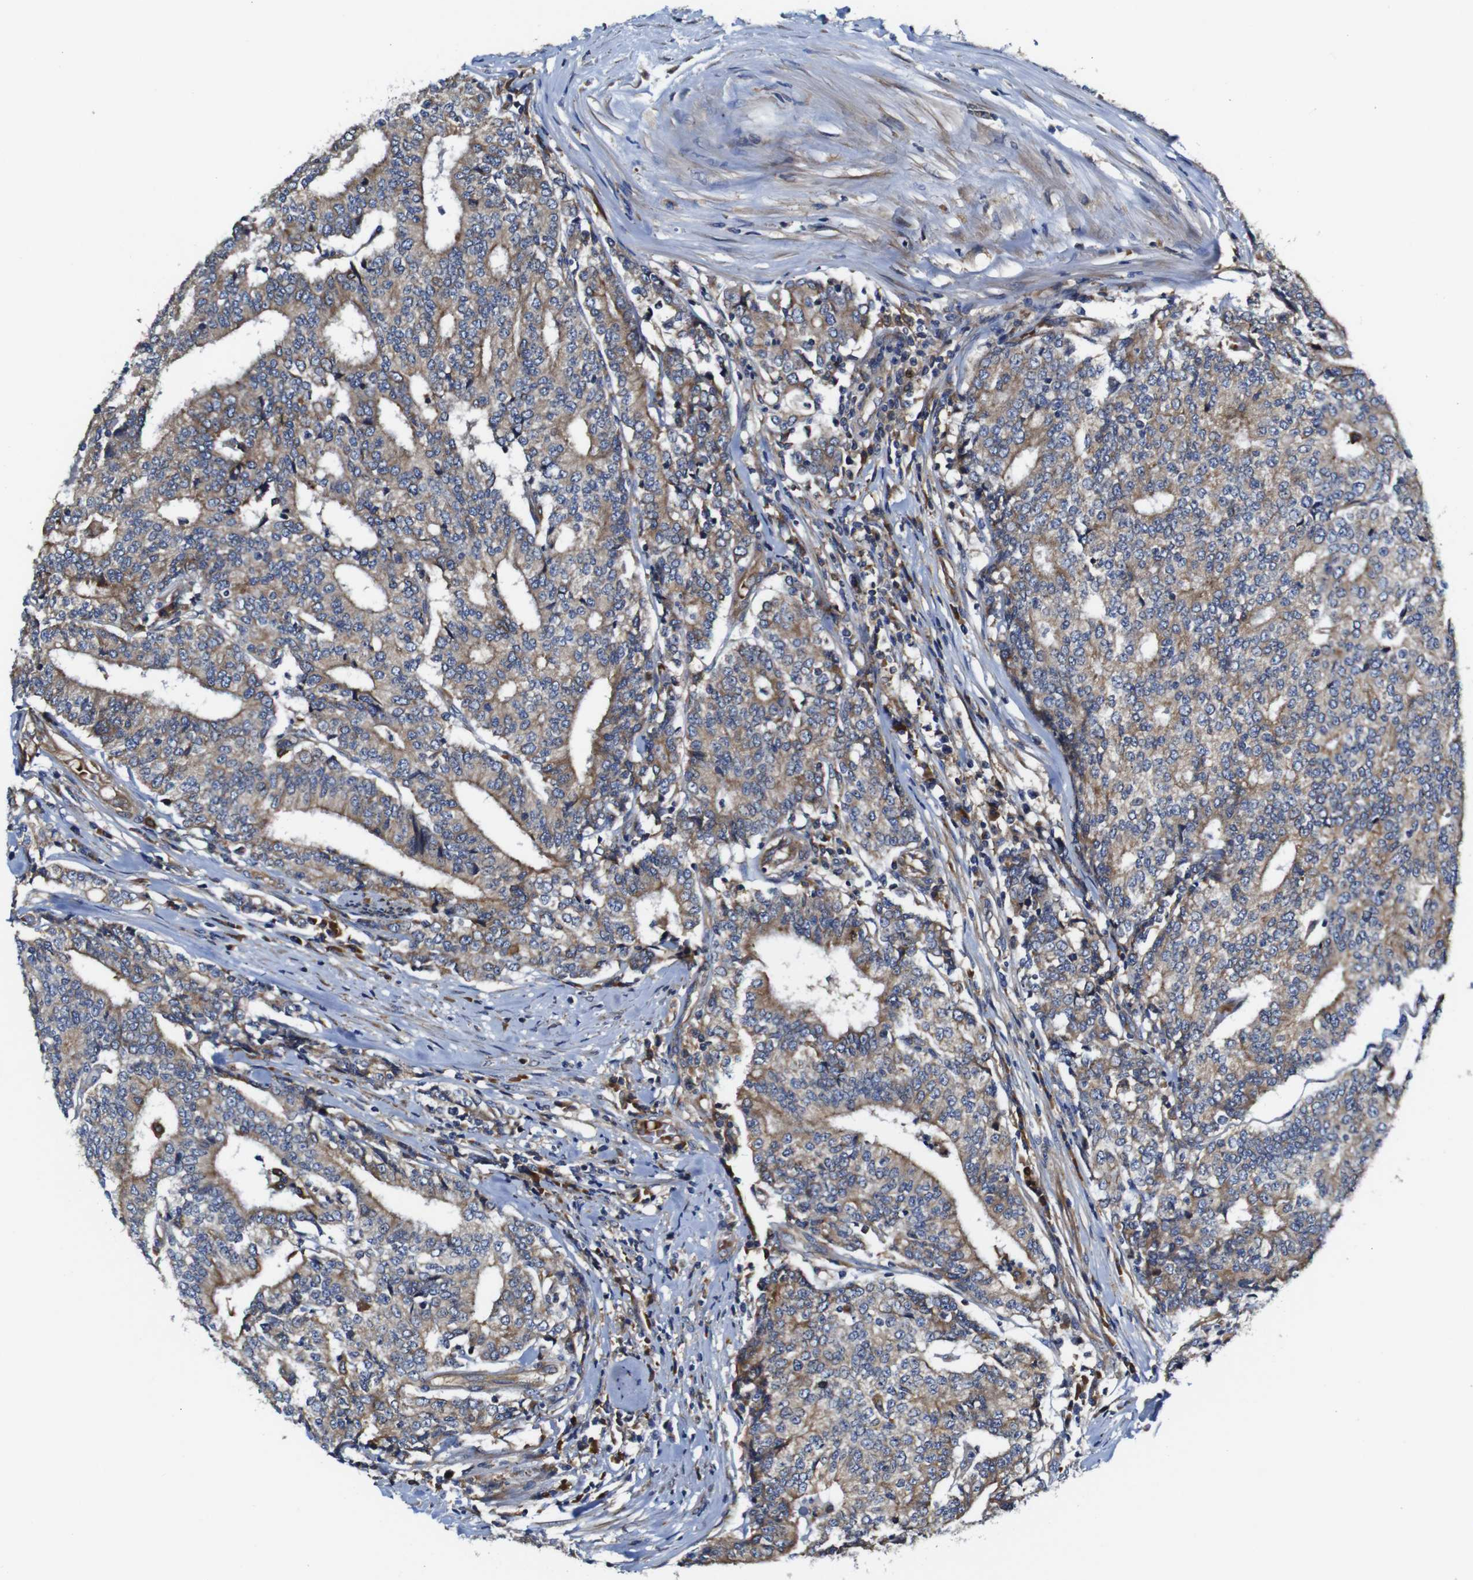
{"staining": {"intensity": "weak", "quantity": ">75%", "location": "cytoplasmic/membranous"}, "tissue": "prostate cancer", "cell_type": "Tumor cells", "image_type": "cancer", "snomed": [{"axis": "morphology", "description": "Normal tissue, NOS"}, {"axis": "morphology", "description": "Adenocarcinoma, High grade"}, {"axis": "topography", "description": "Prostate"}, {"axis": "topography", "description": "Seminal veicle"}], "caption": "Immunohistochemistry (IHC) (DAB) staining of prostate cancer (high-grade adenocarcinoma) shows weak cytoplasmic/membranous protein expression in about >75% of tumor cells. (Brightfield microscopy of DAB IHC at high magnification).", "gene": "CLCC1", "patient": {"sex": "male", "age": 55}}